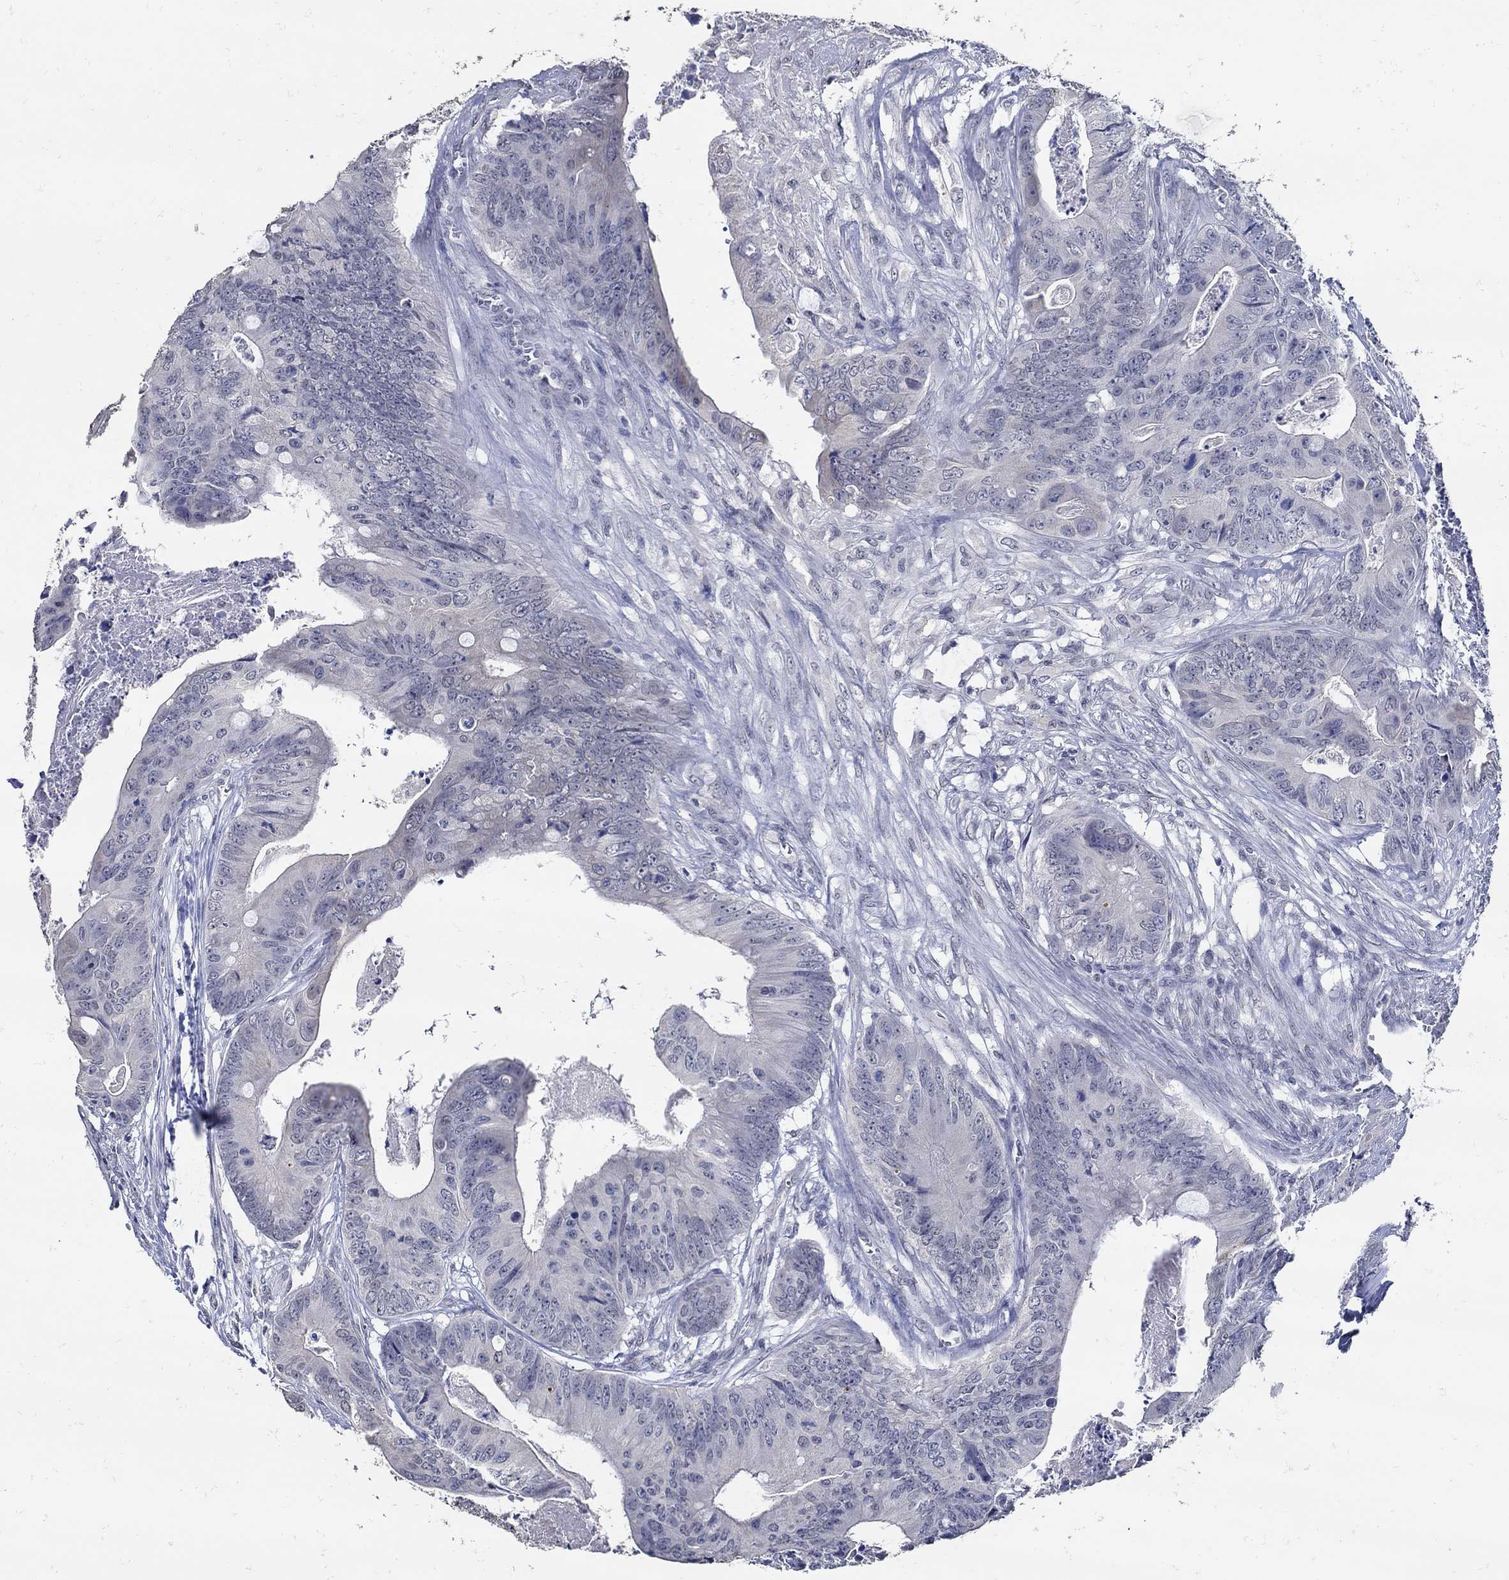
{"staining": {"intensity": "negative", "quantity": "none", "location": "none"}, "tissue": "colorectal cancer", "cell_type": "Tumor cells", "image_type": "cancer", "snomed": [{"axis": "morphology", "description": "Adenocarcinoma, NOS"}, {"axis": "topography", "description": "Colon"}], "caption": "A micrograph of human adenocarcinoma (colorectal) is negative for staining in tumor cells. Nuclei are stained in blue.", "gene": "KCNN3", "patient": {"sex": "male", "age": 84}}